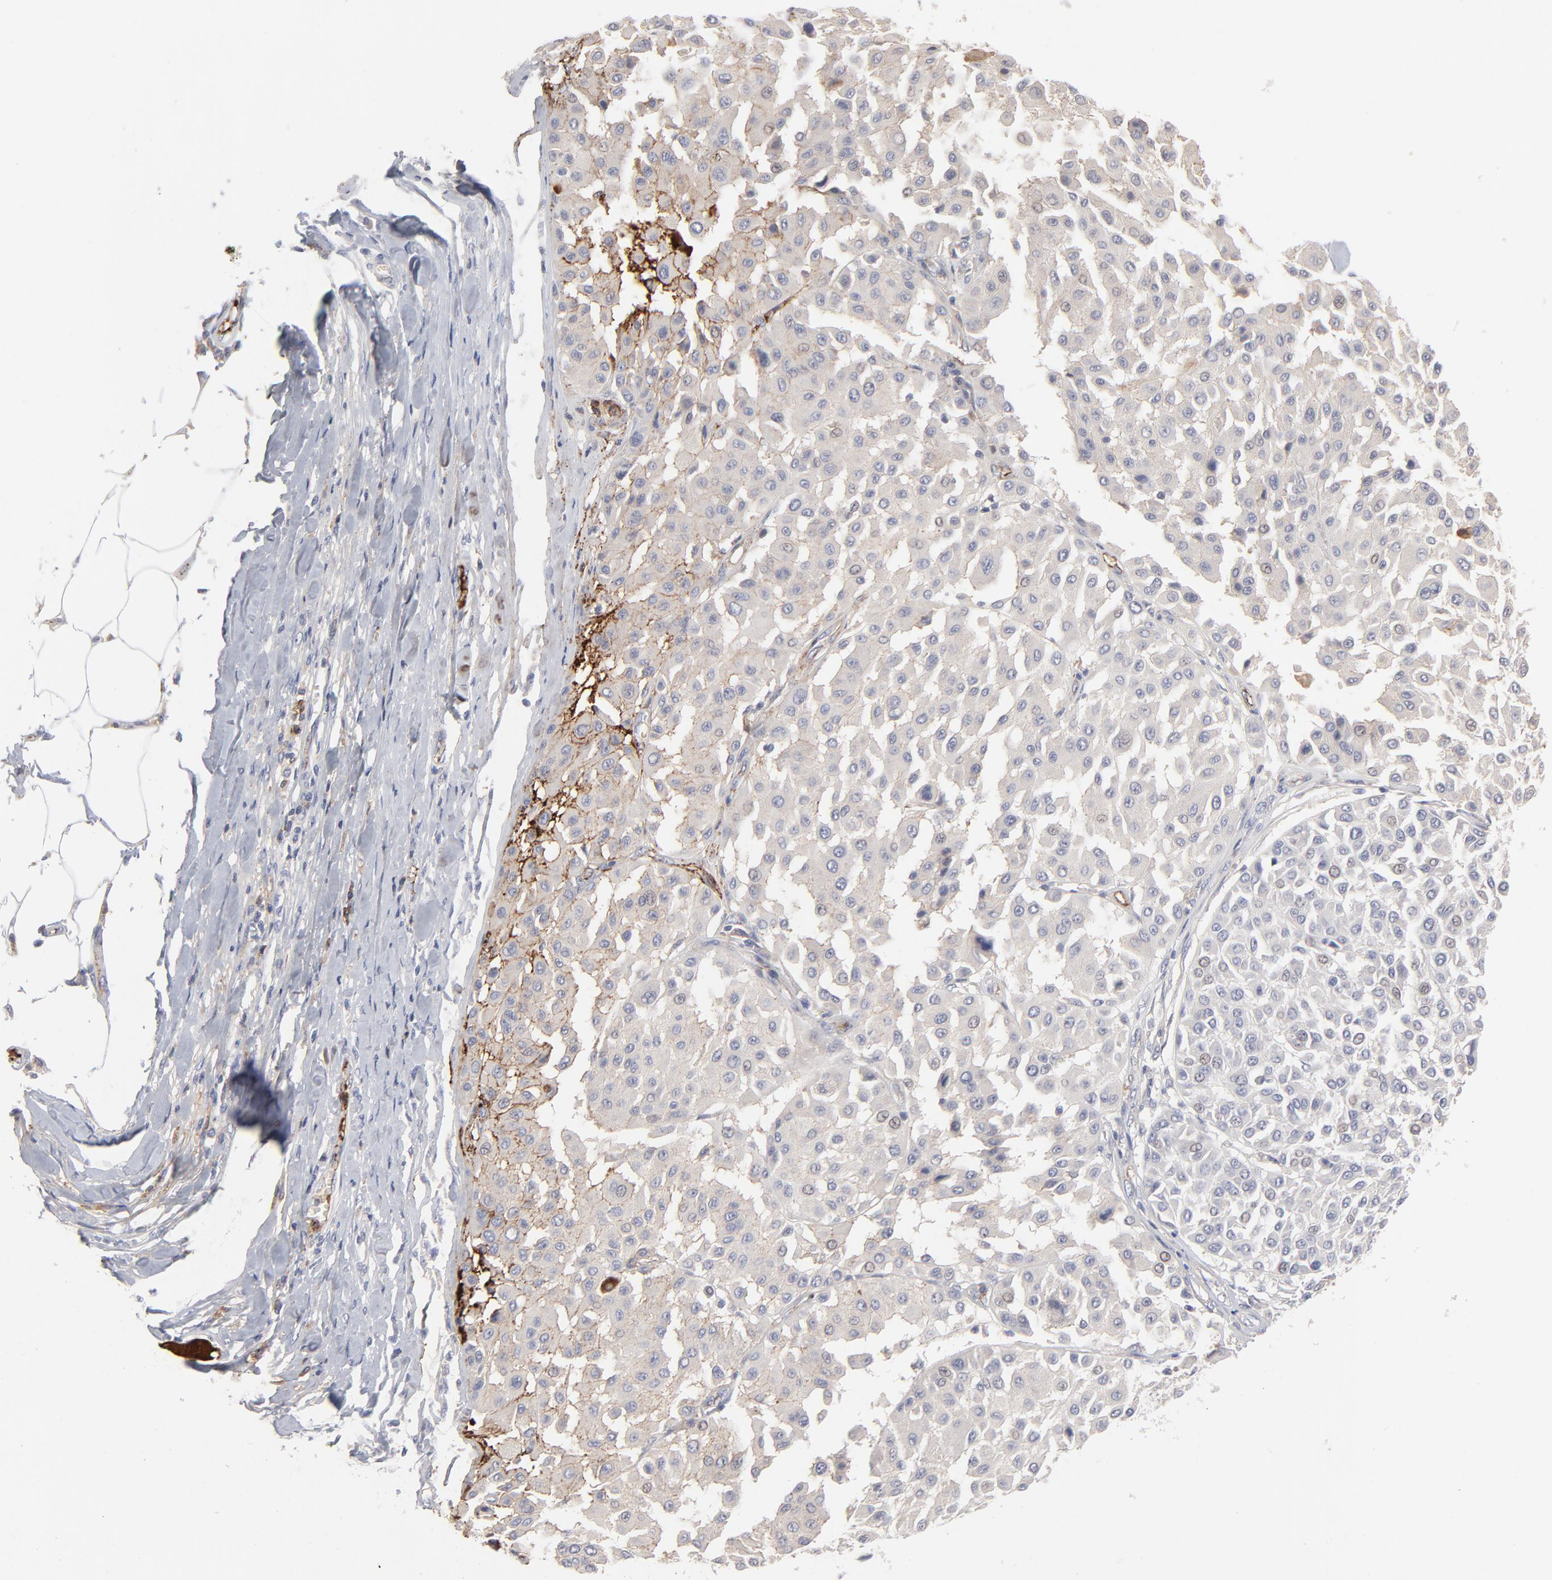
{"staining": {"intensity": "moderate", "quantity": "<25%", "location": "cytoplasmic/membranous"}, "tissue": "melanoma", "cell_type": "Tumor cells", "image_type": "cancer", "snomed": [{"axis": "morphology", "description": "Malignant melanoma, Metastatic site"}, {"axis": "topography", "description": "Soft tissue"}], "caption": "This micrograph reveals immunohistochemistry (IHC) staining of human melanoma, with low moderate cytoplasmic/membranous staining in about <25% of tumor cells.", "gene": "CCR3", "patient": {"sex": "male", "age": 41}}